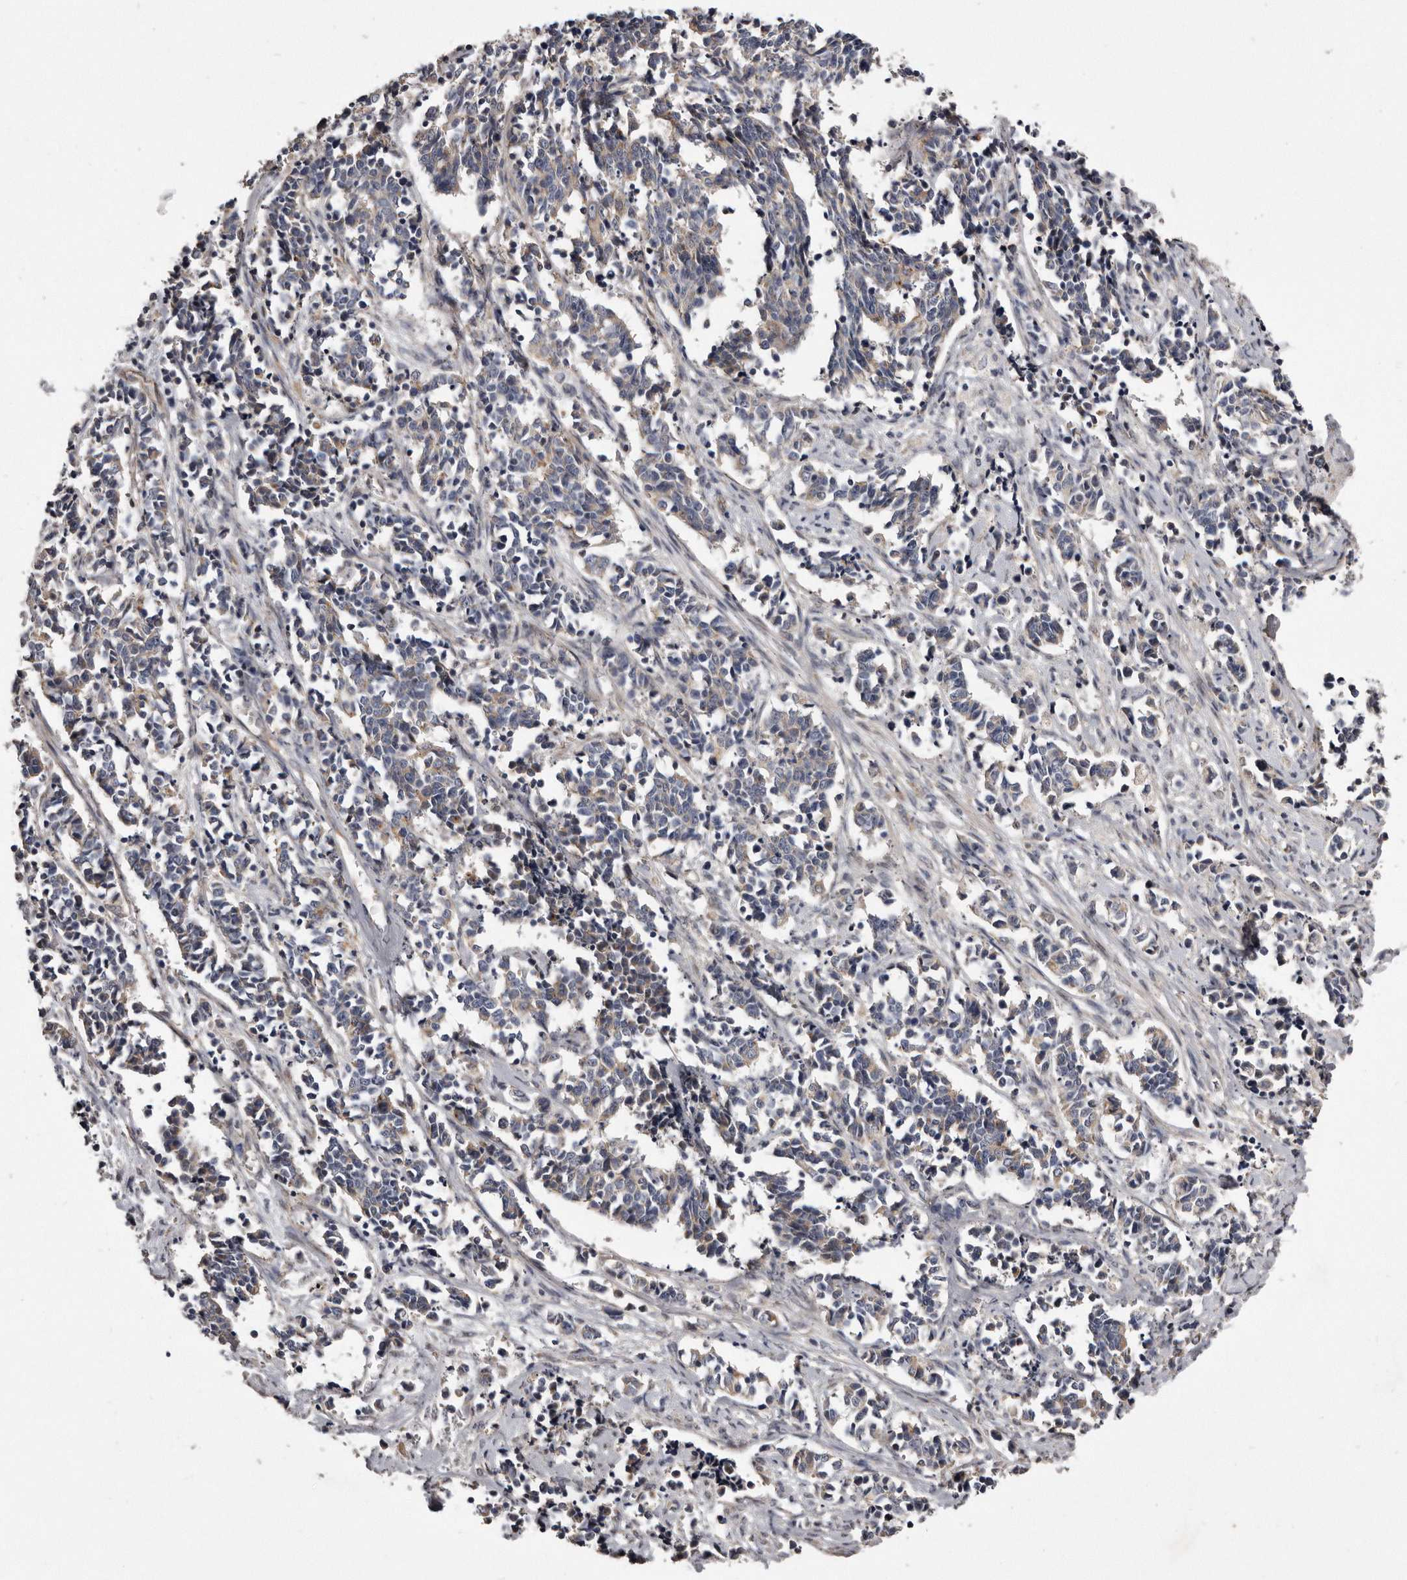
{"staining": {"intensity": "weak", "quantity": "<25%", "location": "cytoplasmic/membranous"}, "tissue": "cervical cancer", "cell_type": "Tumor cells", "image_type": "cancer", "snomed": [{"axis": "morphology", "description": "Normal tissue, NOS"}, {"axis": "morphology", "description": "Squamous cell carcinoma, NOS"}, {"axis": "topography", "description": "Cervix"}], "caption": "High magnification brightfield microscopy of squamous cell carcinoma (cervical) stained with DAB (3,3'-diaminobenzidine) (brown) and counterstained with hematoxylin (blue): tumor cells show no significant expression.", "gene": "ARMCX1", "patient": {"sex": "female", "age": 35}}